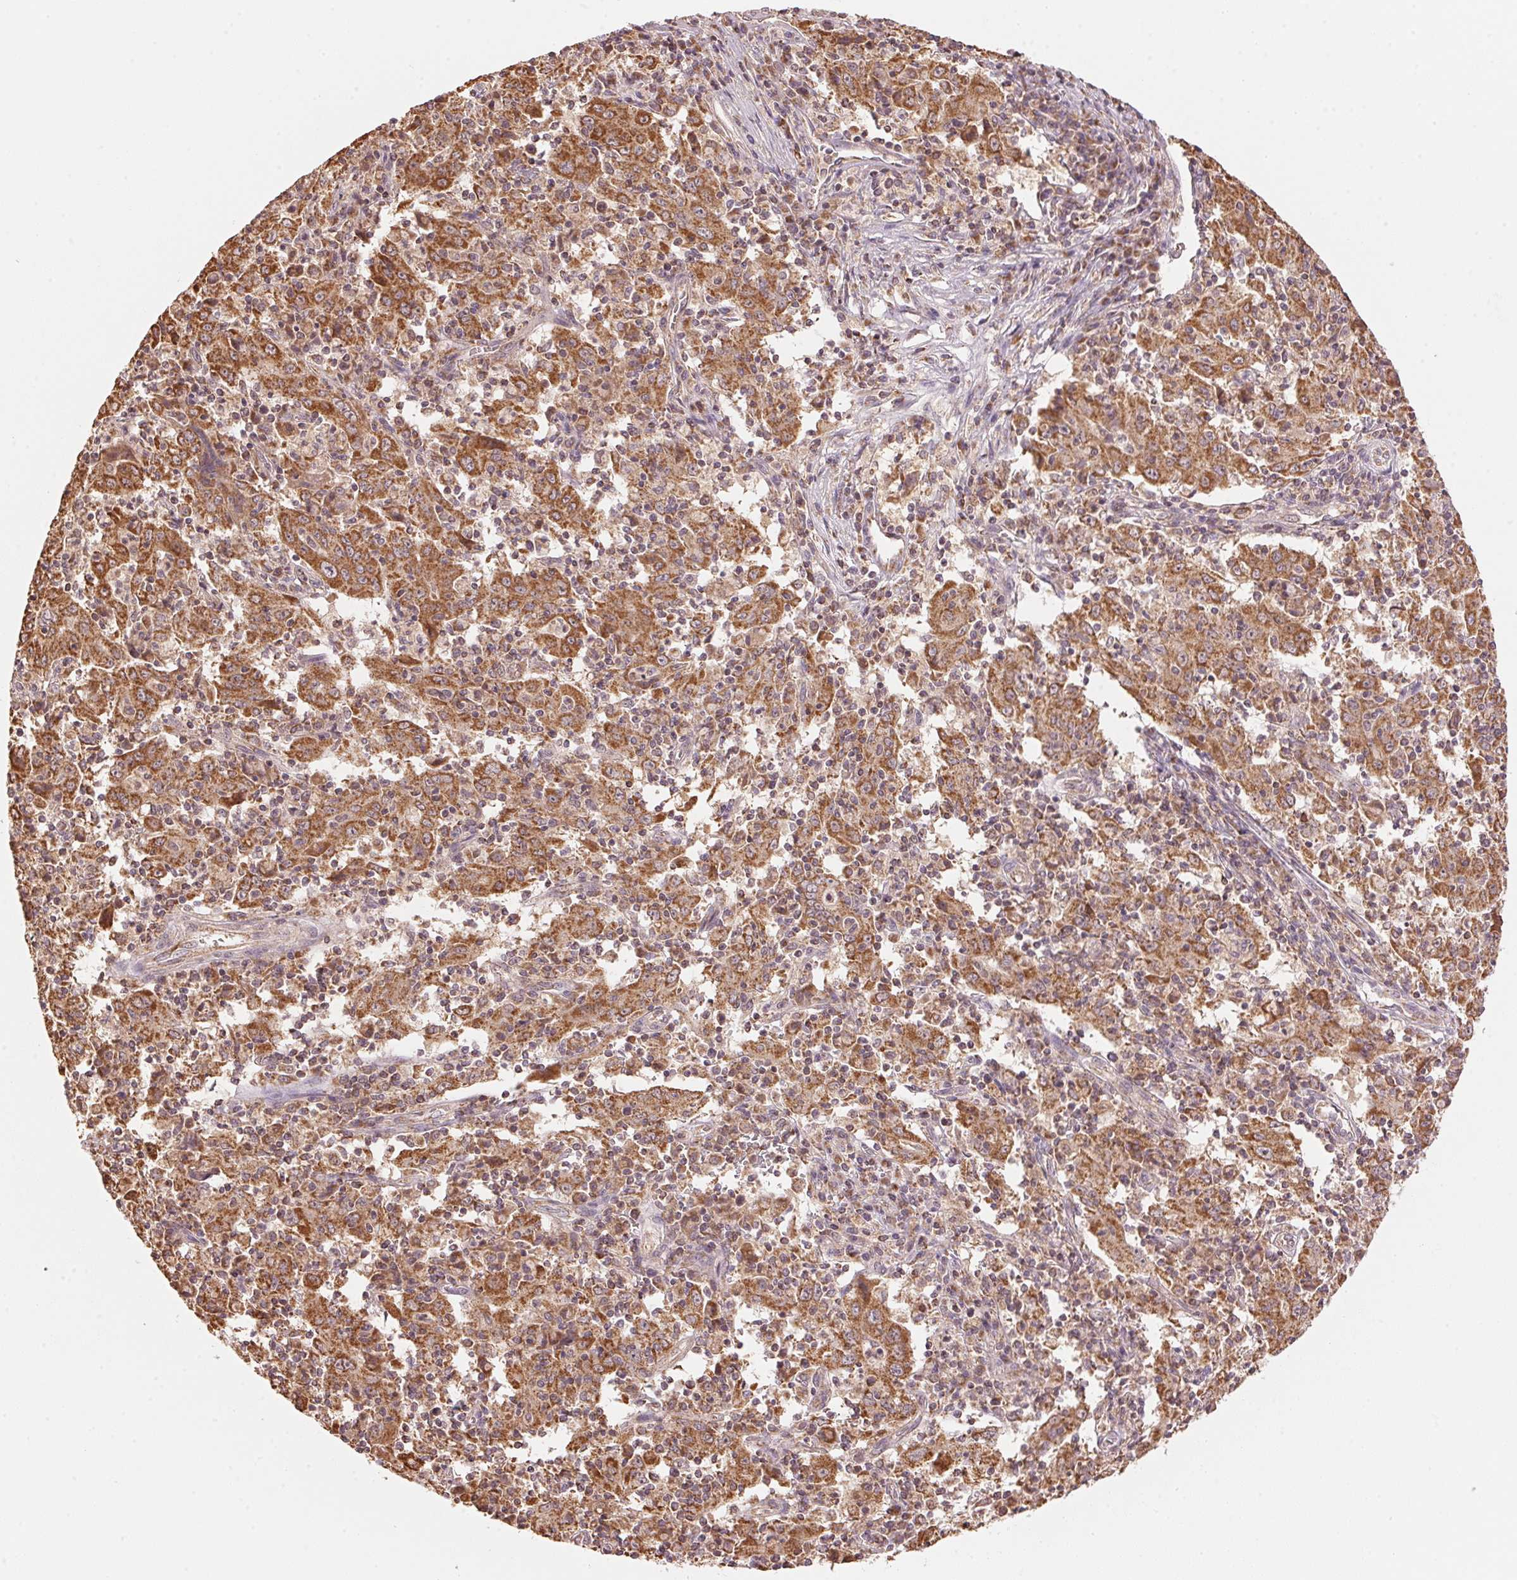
{"staining": {"intensity": "moderate", "quantity": ">75%", "location": "cytoplasmic/membranous"}, "tissue": "pancreatic cancer", "cell_type": "Tumor cells", "image_type": "cancer", "snomed": [{"axis": "morphology", "description": "Adenocarcinoma, NOS"}, {"axis": "topography", "description": "Pancreas"}], "caption": "Brown immunohistochemical staining in adenocarcinoma (pancreatic) displays moderate cytoplasmic/membranous staining in about >75% of tumor cells. (Brightfield microscopy of DAB IHC at high magnification).", "gene": "ARHGAP6", "patient": {"sex": "male", "age": 63}}